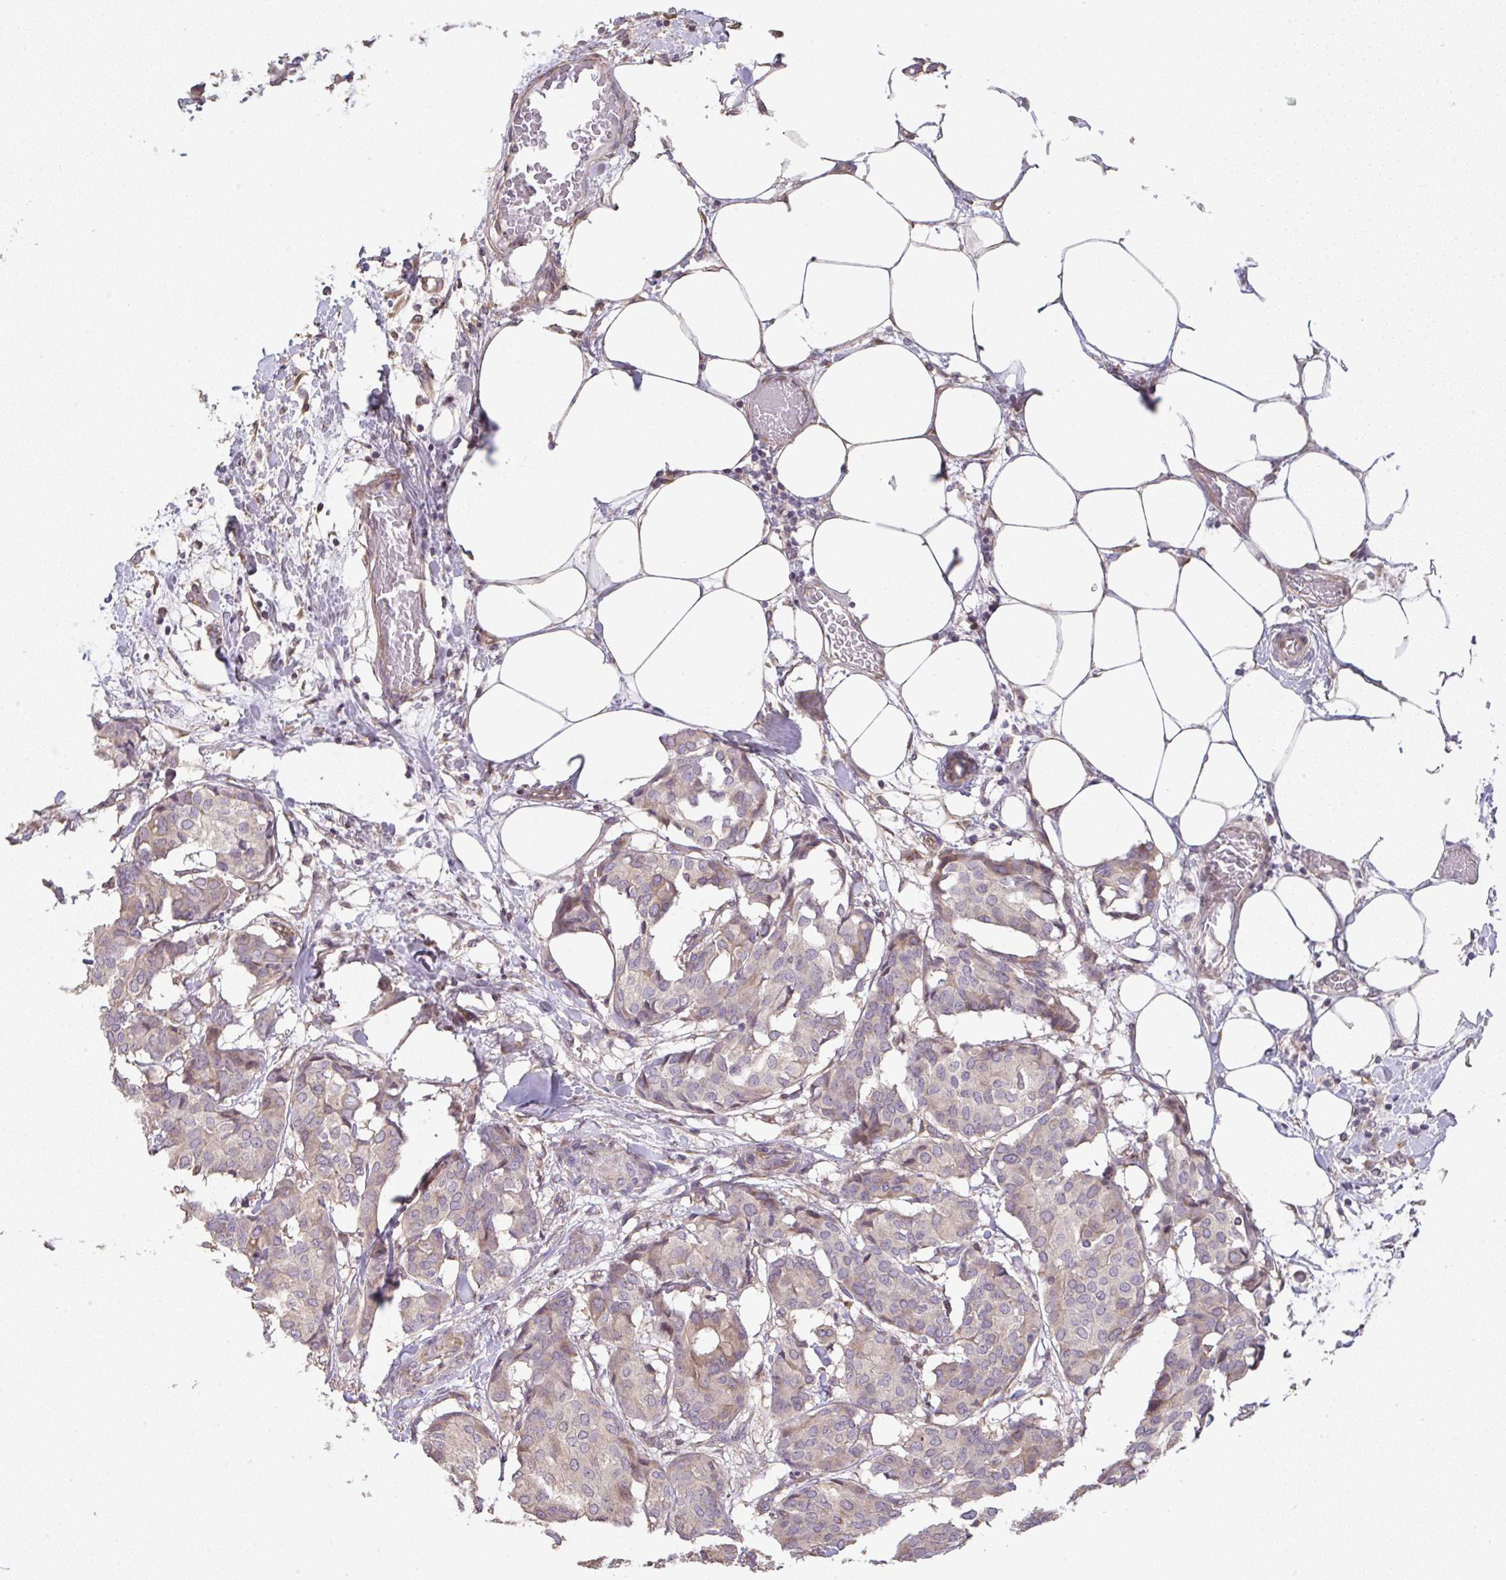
{"staining": {"intensity": "weak", "quantity": "<25%", "location": "cytoplasmic/membranous"}, "tissue": "breast cancer", "cell_type": "Tumor cells", "image_type": "cancer", "snomed": [{"axis": "morphology", "description": "Duct carcinoma"}, {"axis": "topography", "description": "Breast"}], "caption": "Histopathology image shows no significant protein staining in tumor cells of breast cancer (infiltrating ductal carcinoma).", "gene": "RUNDC3B", "patient": {"sex": "female", "age": 75}}